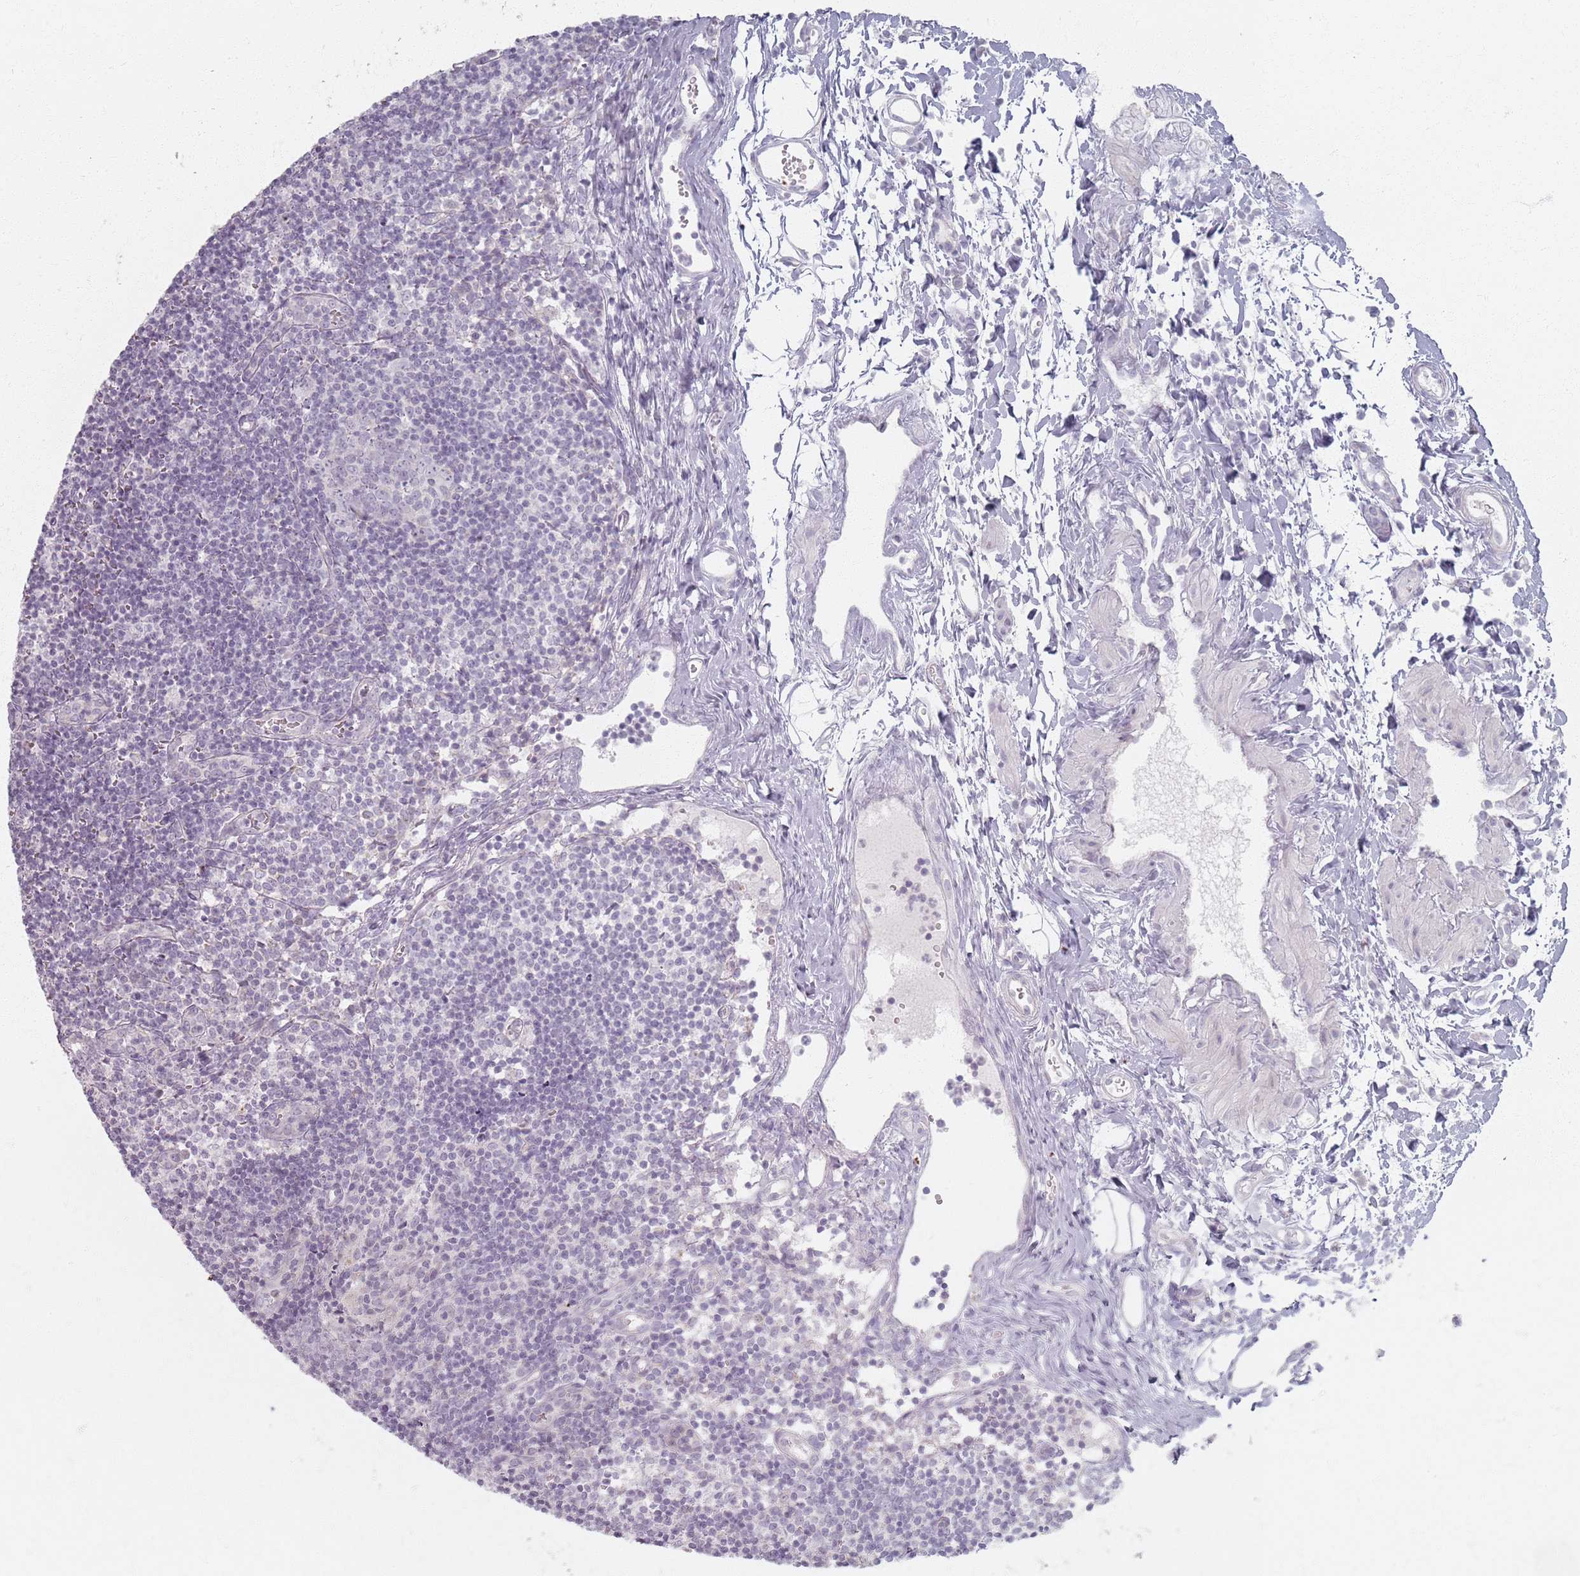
{"staining": {"intensity": "negative", "quantity": "none", "location": "none"}, "tissue": "lymph node", "cell_type": "Germinal center cells", "image_type": "normal", "snomed": [{"axis": "morphology", "description": "Normal tissue, NOS"}, {"axis": "topography", "description": "Lymph node"}], "caption": "A high-resolution micrograph shows immunohistochemistry (IHC) staining of benign lymph node, which displays no significant staining in germinal center cells.", "gene": "PKD2L2", "patient": {"sex": "female", "age": 37}}